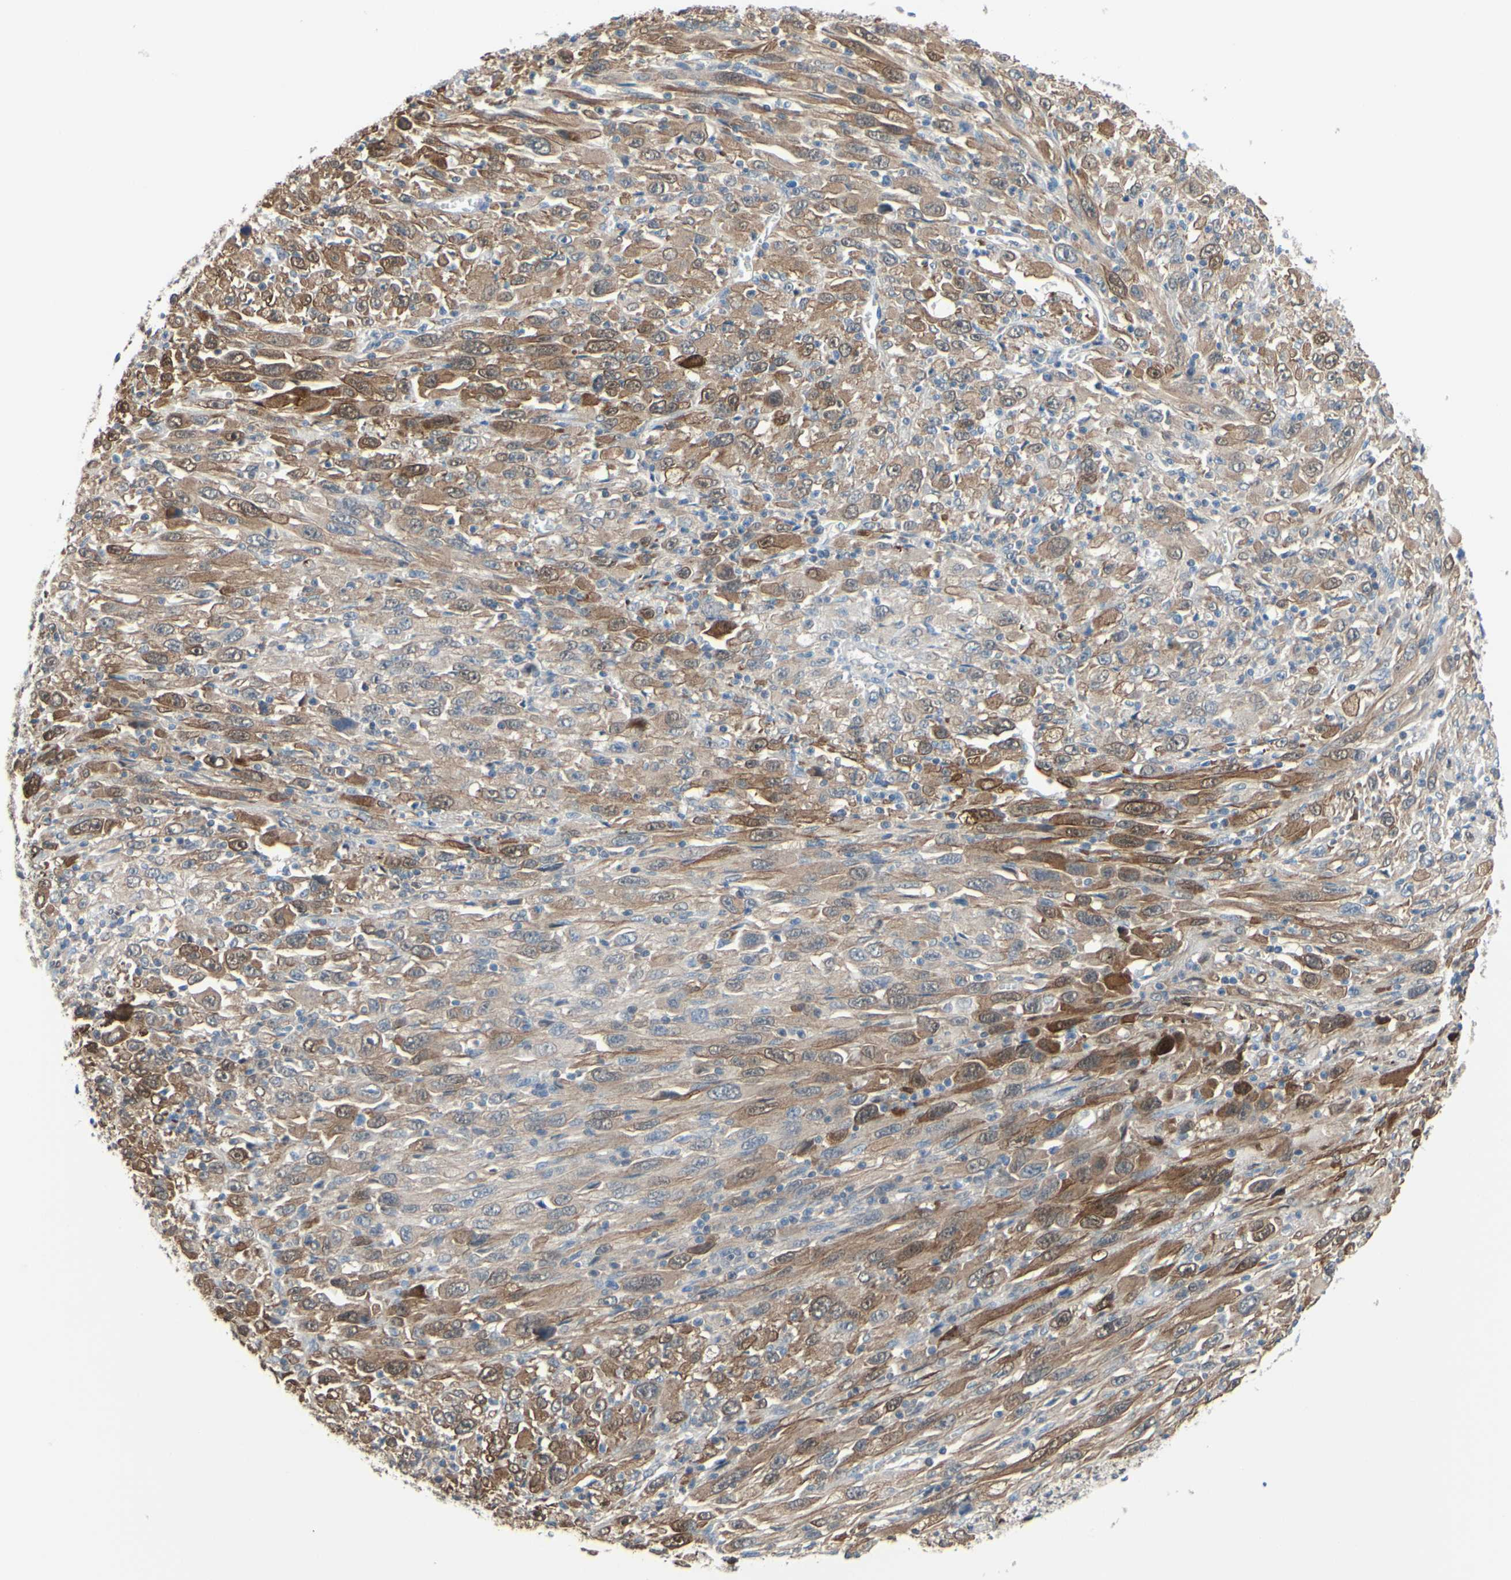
{"staining": {"intensity": "moderate", "quantity": "25%-75%", "location": "cytoplasmic/membranous"}, "tissue": "melanoma", "cell_type": "Tumor cells", "image_type": "cancer", "snomed": [{"axis": "morphology", "description": "Malignant melanoma, Metastatic site"}, {"axis": "topography", "description": "Skin"}], "caption": "Melanoma stained for a protein shows moderate cytoplasmic/membranous positivity in tumor cells.", "gene": "UPK3B", "patient": {"sex": "female", "age": 56}}